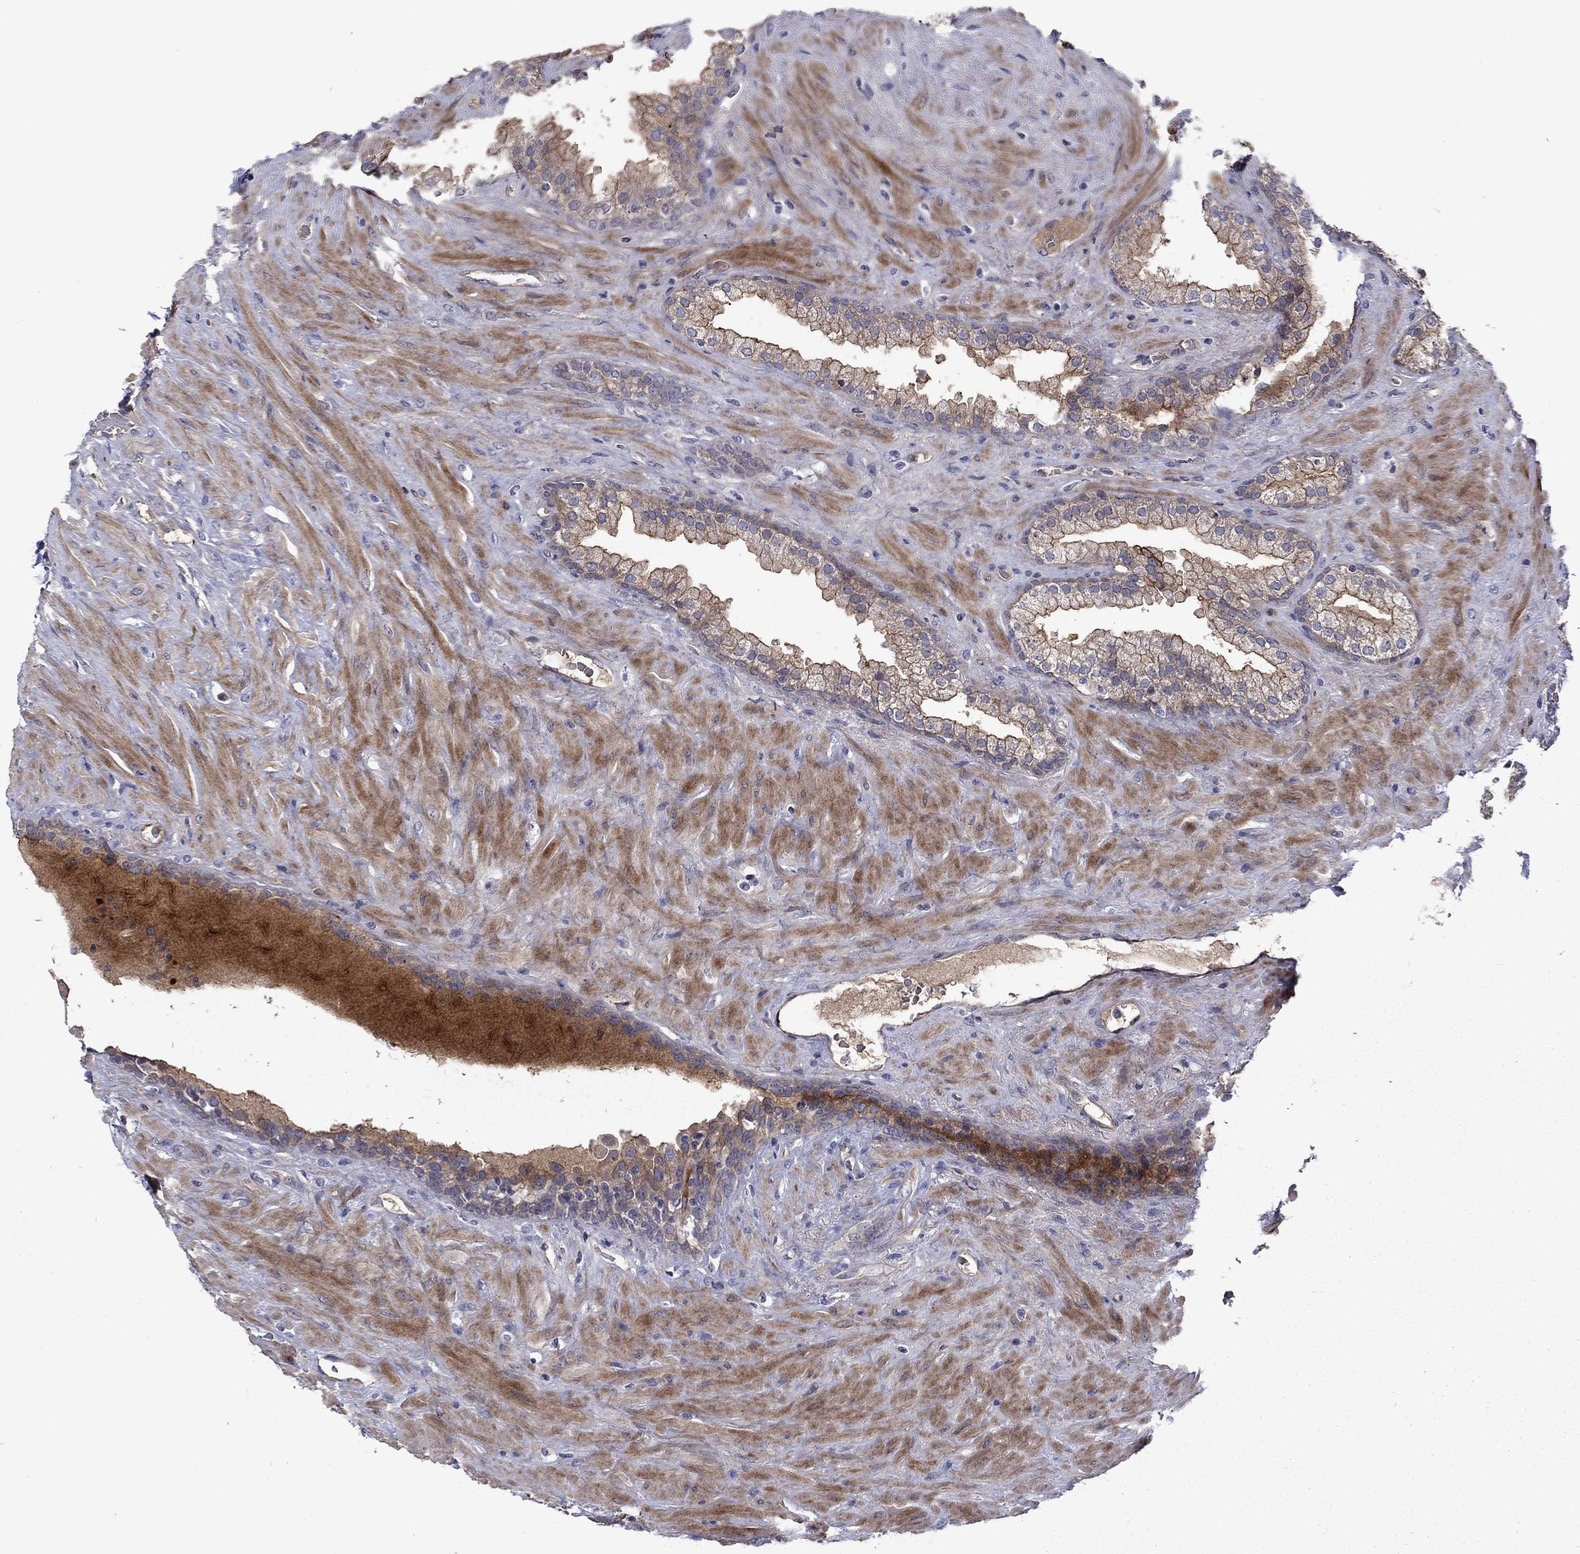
{"staining": {"intensity": "moderate", "quantity": "25%-75%", "location": "cytoplasmic/membranous"}, "tissue": "prostate", "cell_type": "Glandular cells", "image_type": "normal", "snomed": [{"axis": "morphology", "description": "Normal tissue, NOS"}, {"axis": "topography", "description": "Prostate"}], "caption": "Immunohistochemical staining of unremarkable prostate exhibits 25%-75% levels of moderate cytoplasmic/membranous protein expression in about 25%-75% of glandular cells. (IHC, brightfield microscopy, high magnification).", "gene": "SLC1A1", "patient": {"sex": "male", "age": 63}}